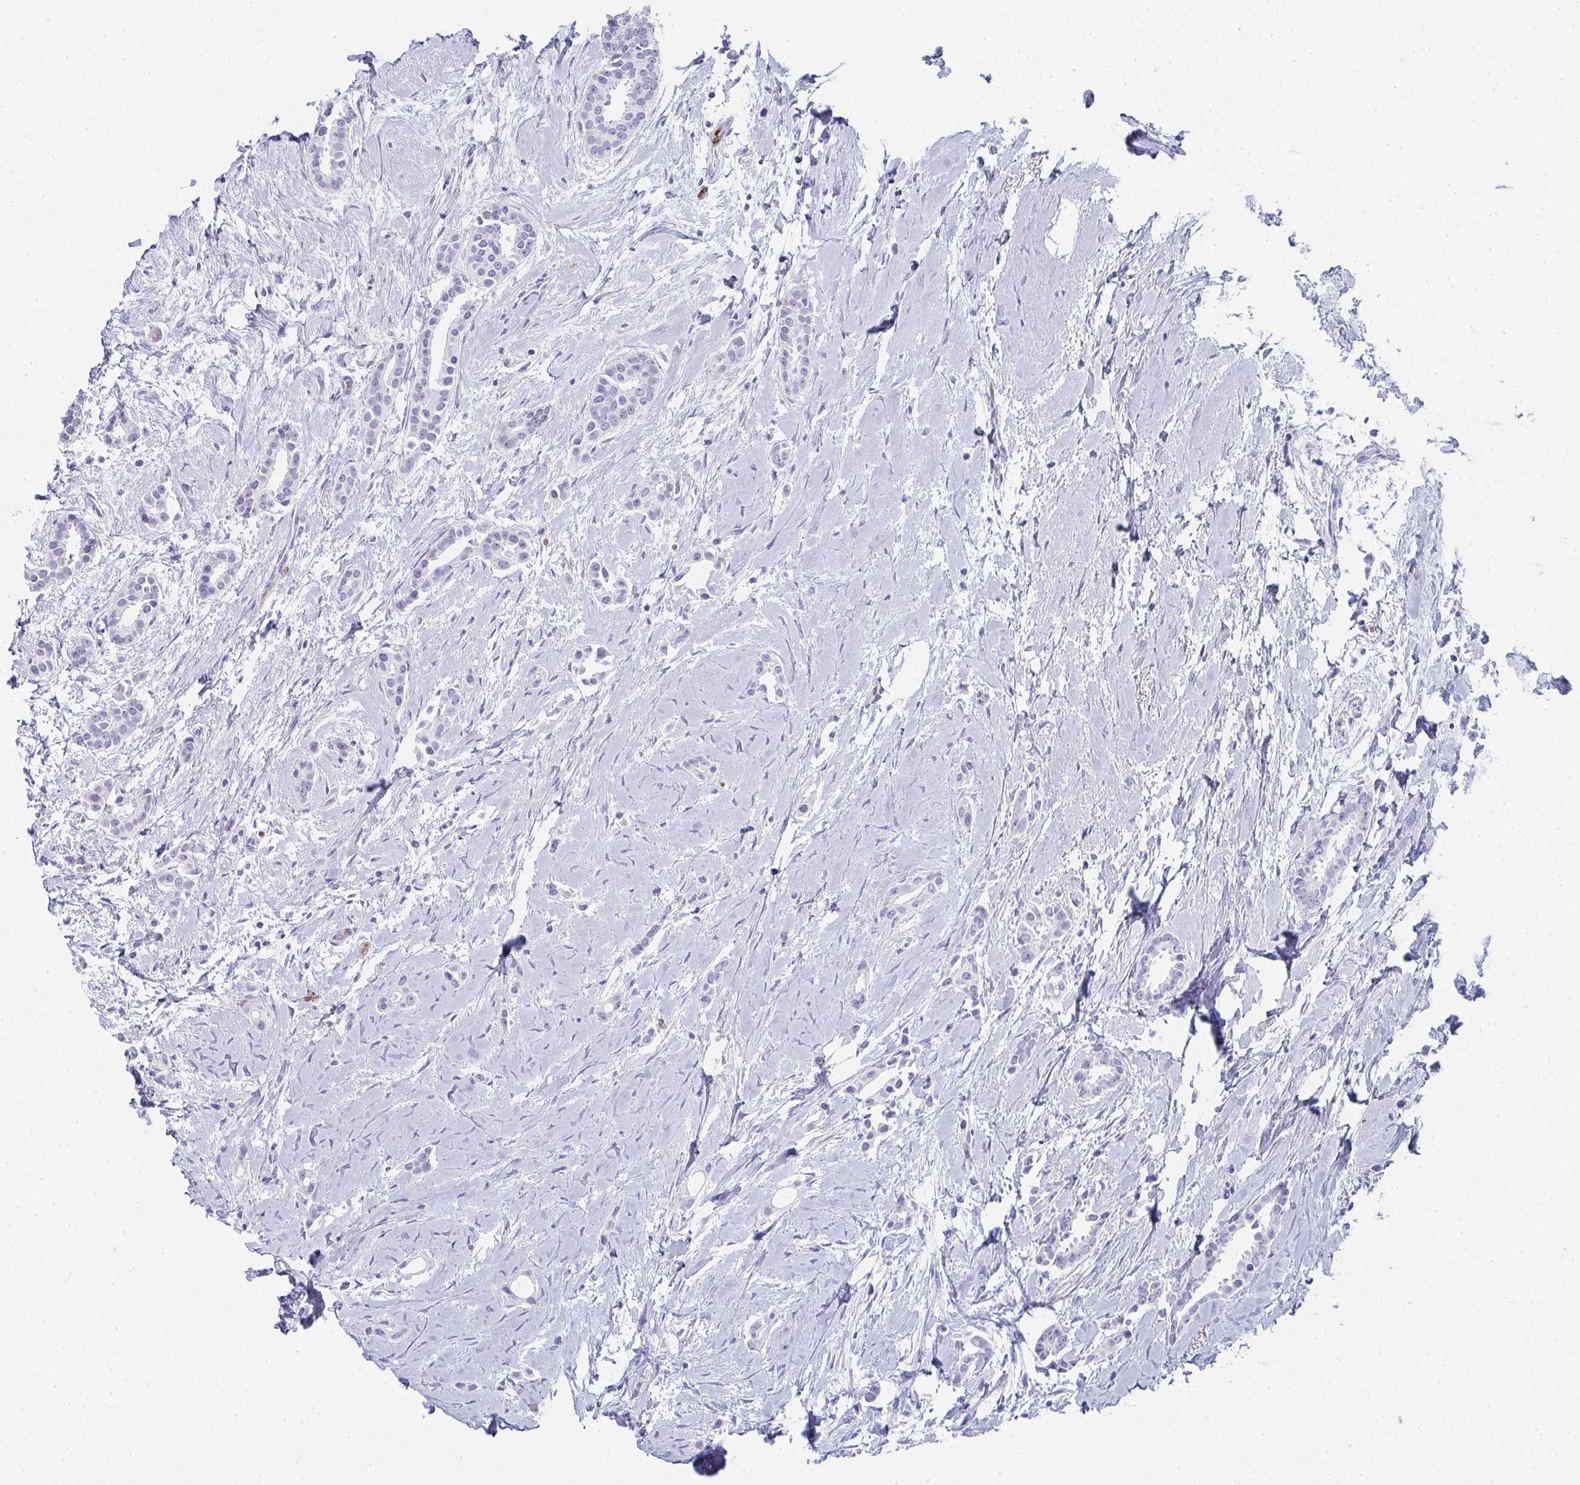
{"staining": {"intensity": "negative", "quantity": "none", "location": "none"}, "tissue": "breast cancer", "cell_type": "Tumor cells", "image_type": "cancer", "snomed": [{"axis": "morphology", "description": "Duct carcinoma"}, {"axis": "topography", "description": "Breast"}], "caption": "The immunohistochemistry (IHC) micrograph has no significant staining in tumor cells of intraductal carcinoma (breast) tissue.", "gene": "PRND", "patient": {"sex": "female", "age": 64}}